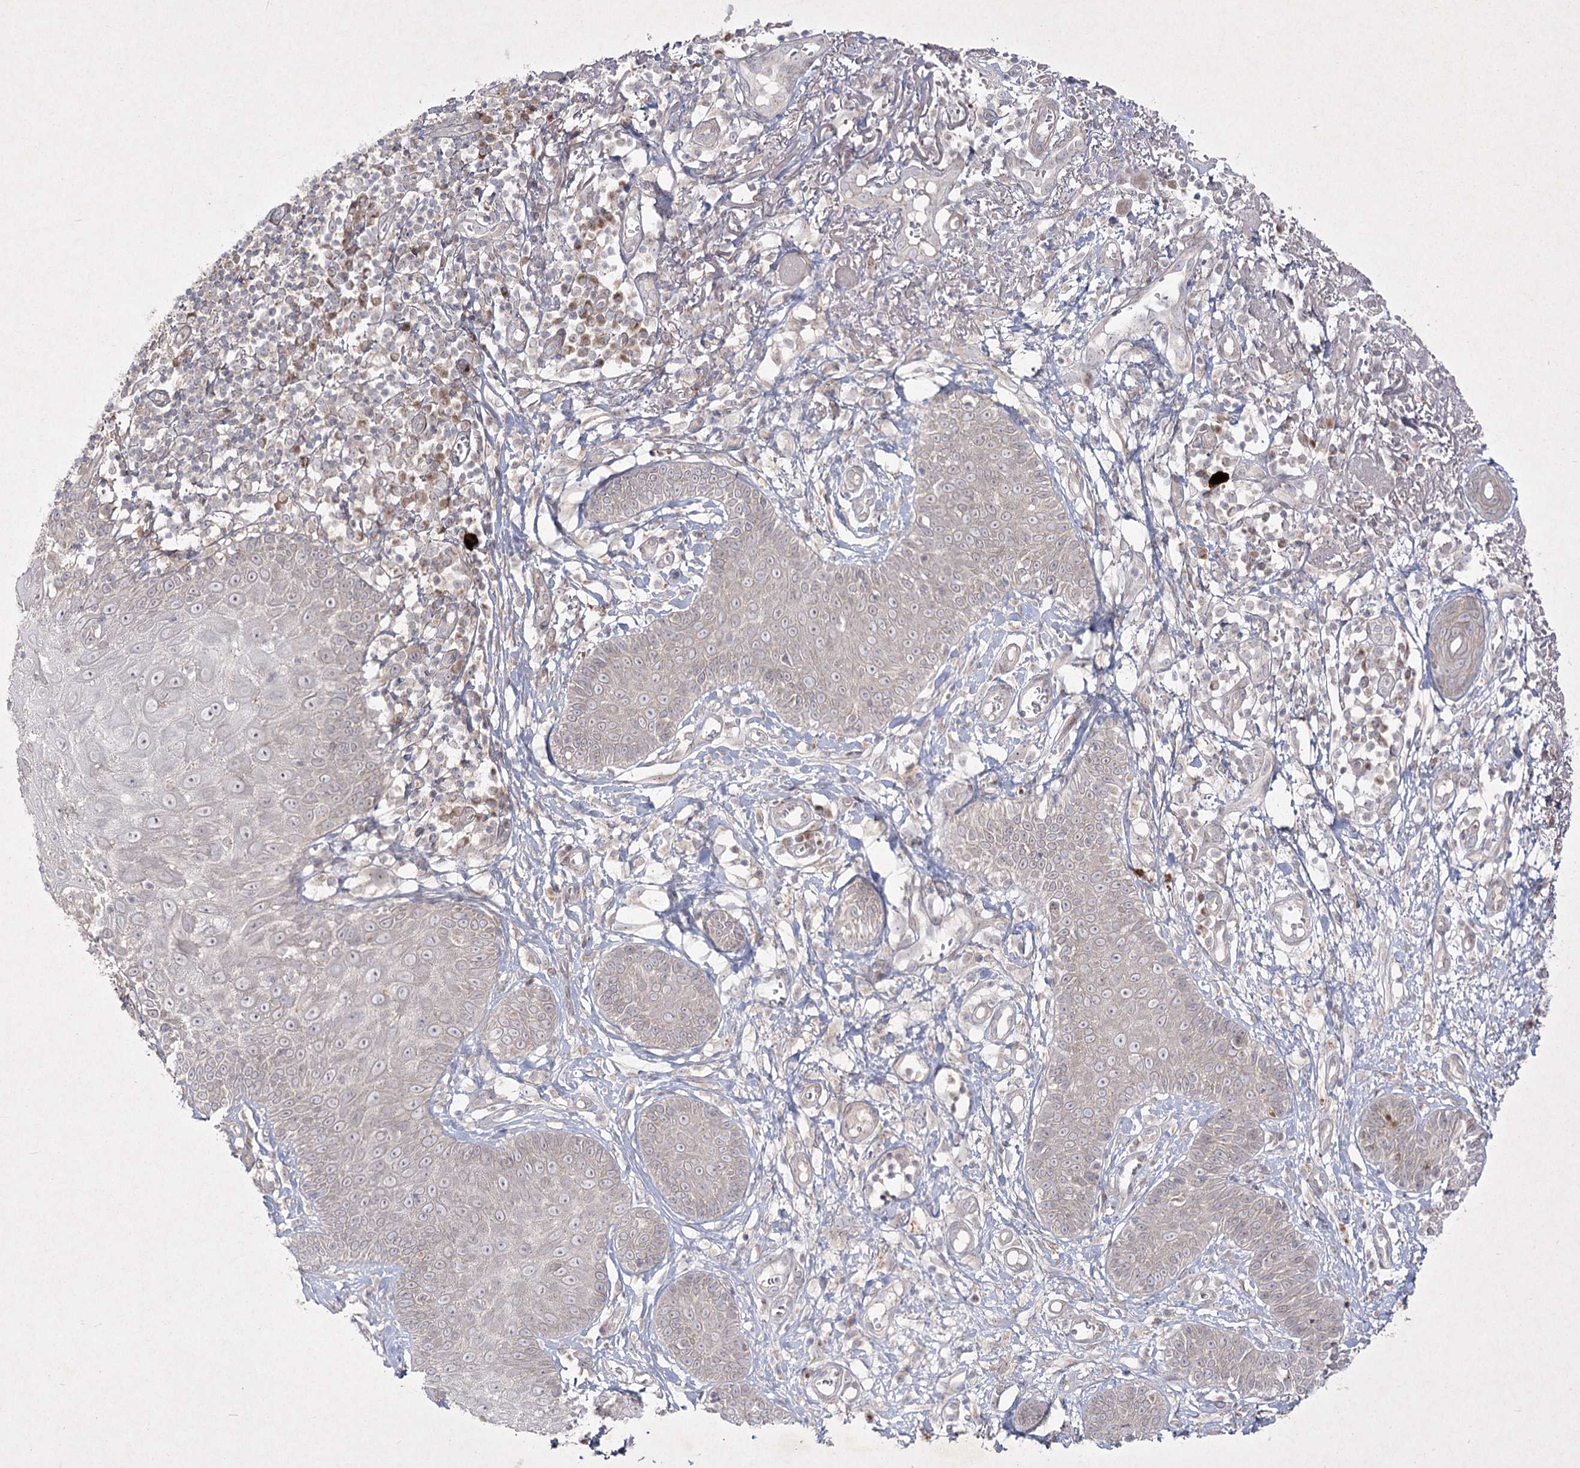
{"staining": {"intensity": "negative", "quantity": "none", "location": "none"}, "tissue": "melanoma", "cell_type": "Tumor cells", "image_type": "cancer", "snomed": [{"axis": "morphology", "description": "Malignant melanoma, NOS"}, {"axis": "topography", "description": "Skin"}], "caption": "This is an immunohistochemistry (IHC) photomicrograph of malignant melanoma. There is no positivity in tumor cells.", "gene": "CIB2", "patient": {"sex": "male", "age": 73}}